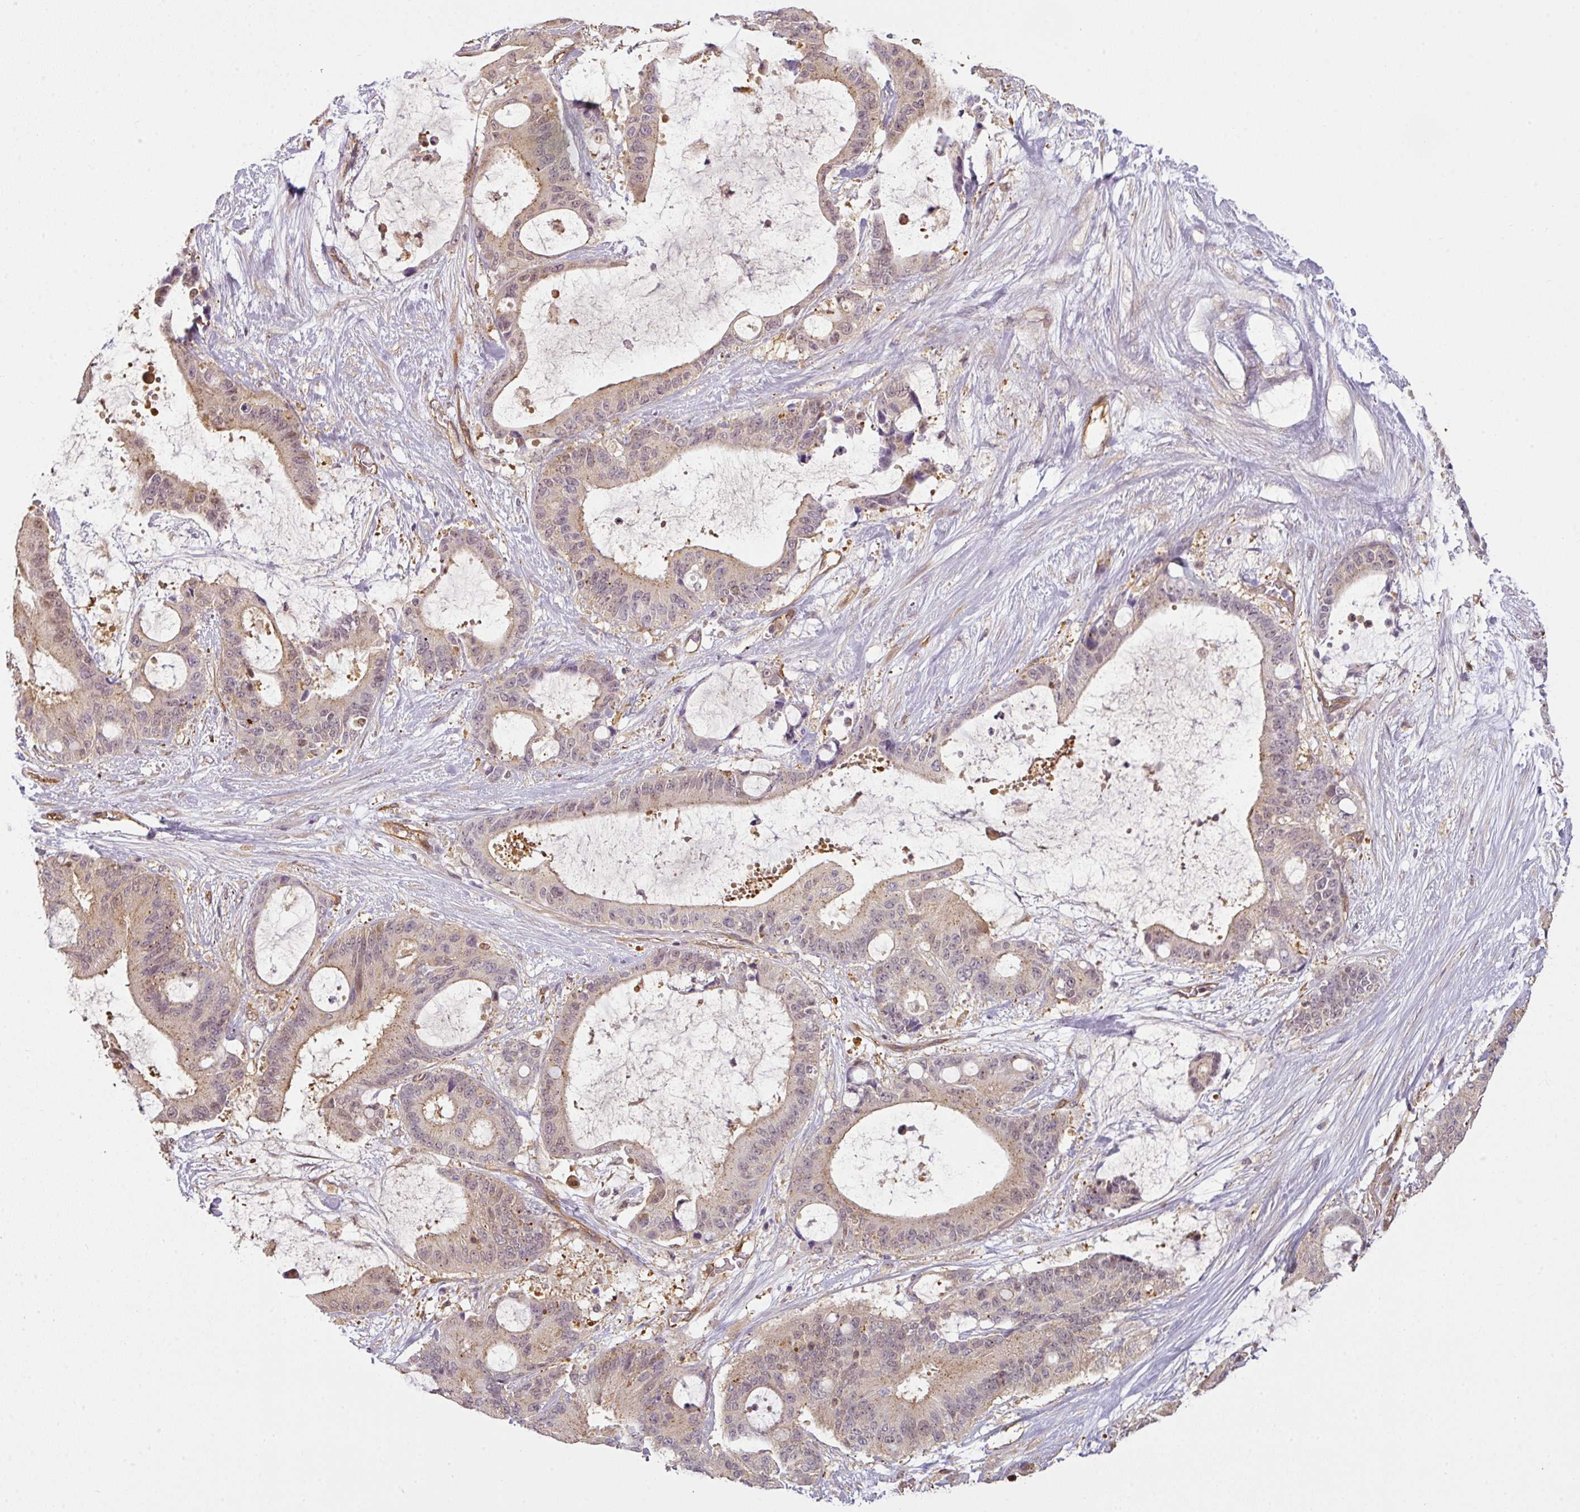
{"staining": {"intensity": "negative", "quantity": "none", "location": "none"}, "tissue": "liver cancer", "cell_type": "Tumor cells", "image_type": "cancer", "snomed": [{"axis": "morphology", "description": "Normal tissue, NOS"}, {"axis": "morphology", "description": "Cholangiocarcinoma"}, {"axis": "topography", "description": "Liver"}, {"axis": "topography", "description": "Peripheral nerve tissue"}], "caption": "Immunohistochemistry (IHC) of liver cancer (cholangiocarcinoma) displays no positivity in tumor cells.", "gene": "ANKRD18A", "patient": {"sex": "female", "age": 73}}